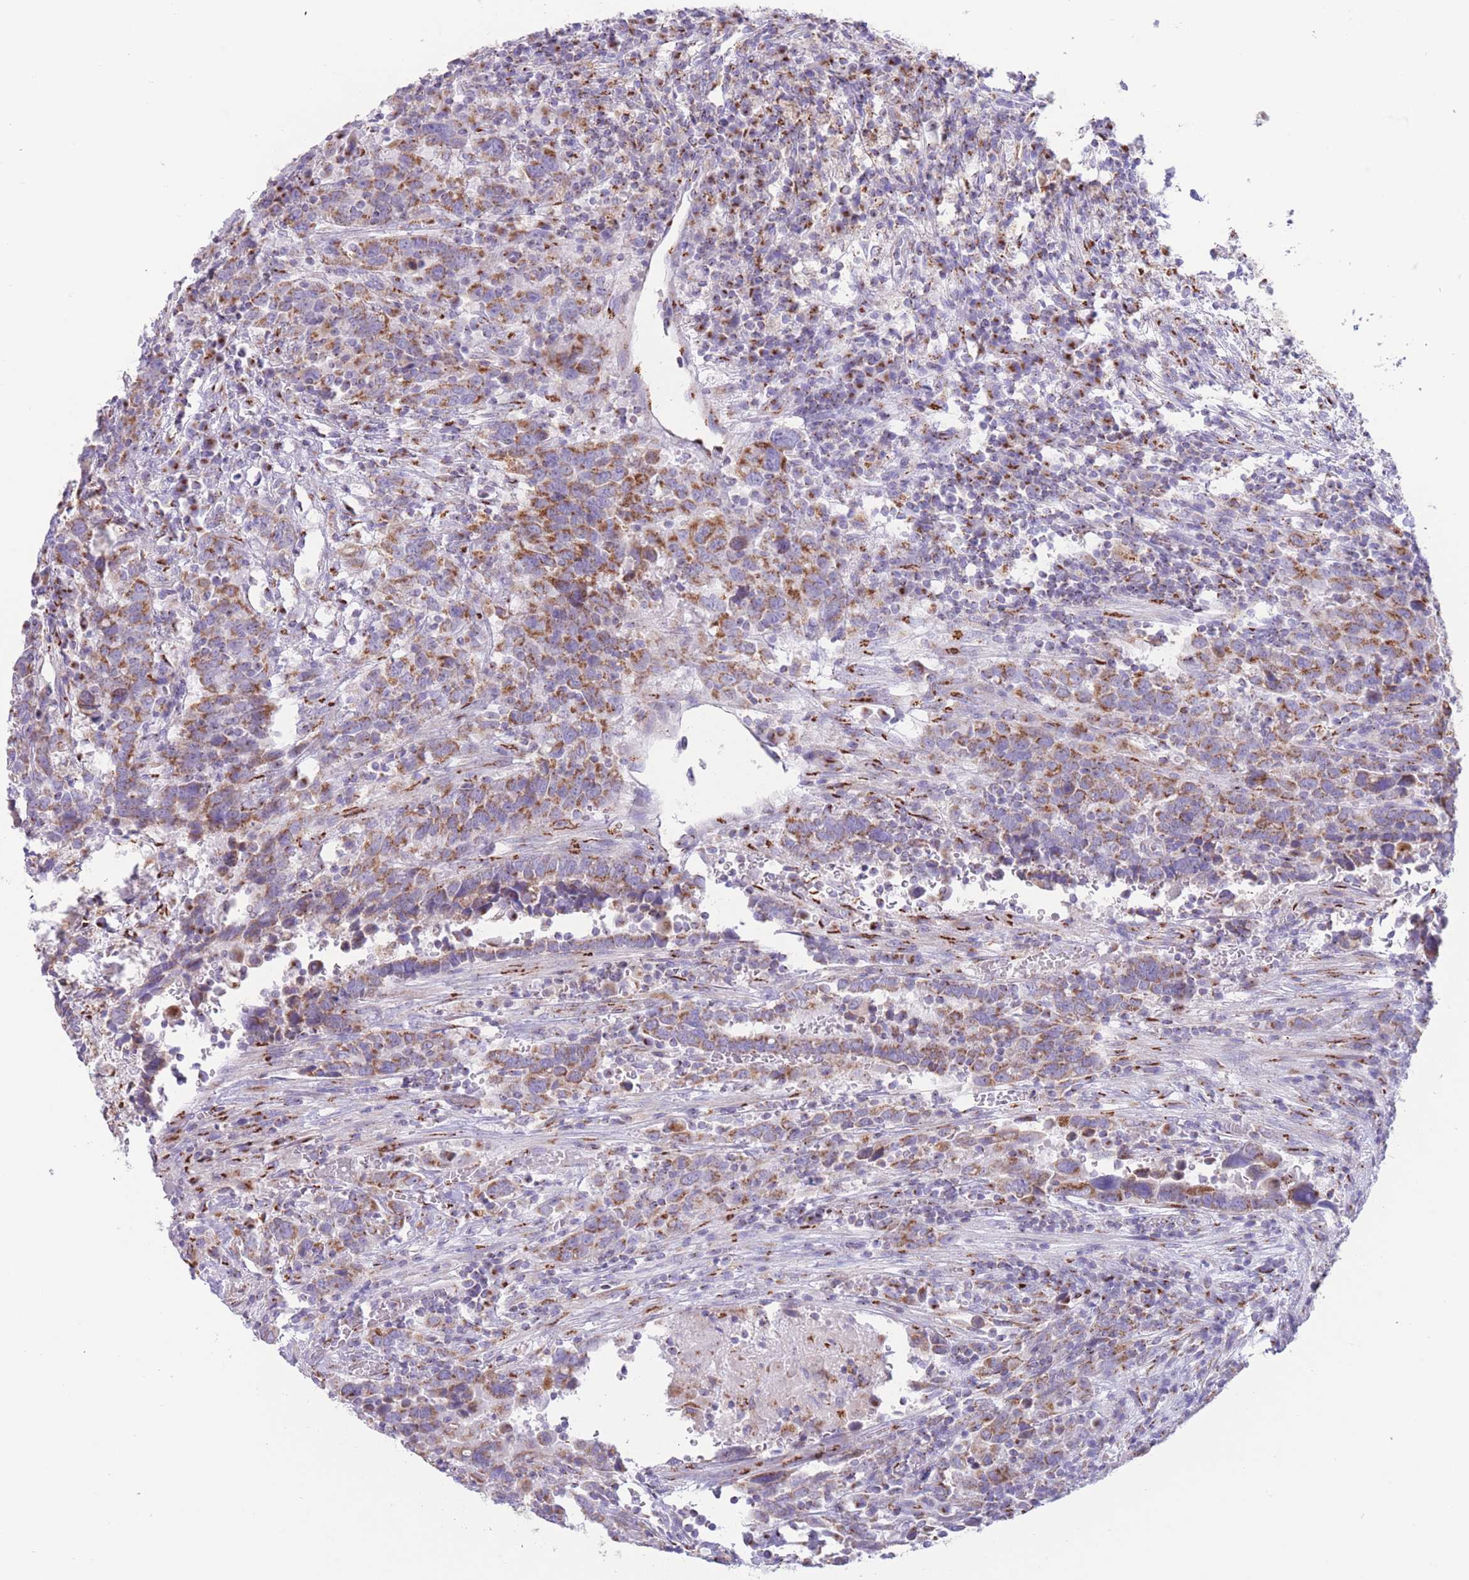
{"staining": {"intensity": "moderate", "quantity": ">75%", "location": "cytoplasmic/membranous"}, "tissue": "urothelial cancer", "cell_type": "Tumor cells", "image_type": "cancer", "snomed": [{"axis": "morphology", "description": "Urothelial carcinoma, High grade"}, {"axis": "topography", "description": "Urinary bladder"}], "caption": "Immunohistochemistry micrograph of neoplastic tissue: human urothelial carcinoma (high-grade) stained using immunohistochemistry (IHC) shows medium levels of moderate protein expression localized specifically in the cytoplasmic/membranous of tumor cells, appearing as a cytoplasmic/membranous brown color.", "gene": "MPND", "patient": {"sex": "male", "age": 61}}